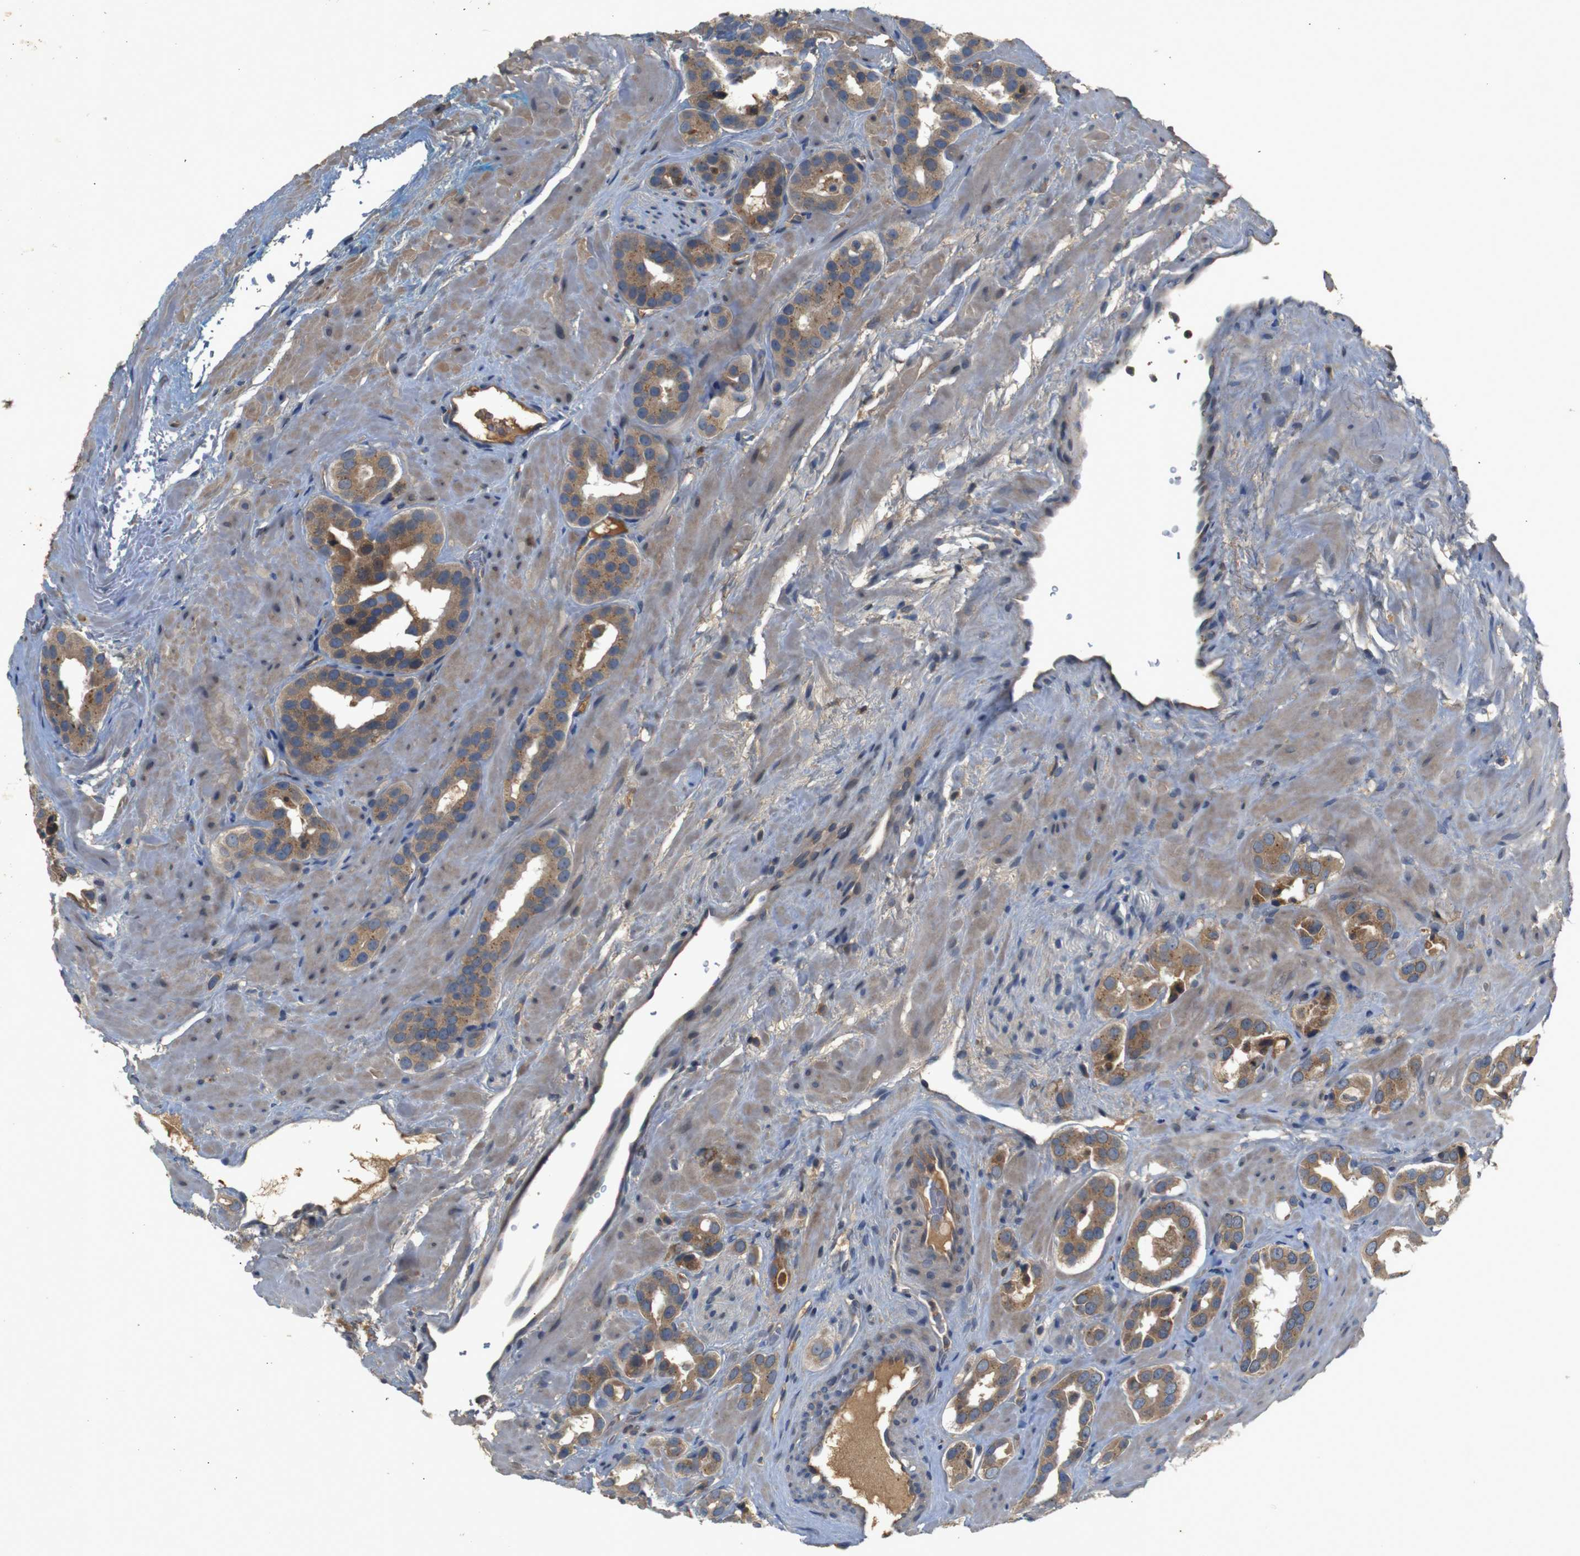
{"staining": {"intensity": "moderate", "quantity": ">75%", "location": "cytoplasmic/membranous"}, "tissue": "prostate cancer", "cell_type": "Tumor cells", "image_type": "cancer", "snomed": [{"axis": "morphology", "description": "Adenocarcinoma, High grade"}, {"axis": "topography", "description": "Prostate"}], "caption": "A histopathology image of human prostate adenocarcinoma (high-grade) stained for a protein shows moderate cytoplasmic/membranous brown staining in tumor cells.", "gene": "PTPN1", "patient": {"sex": "male", "age": 64}}